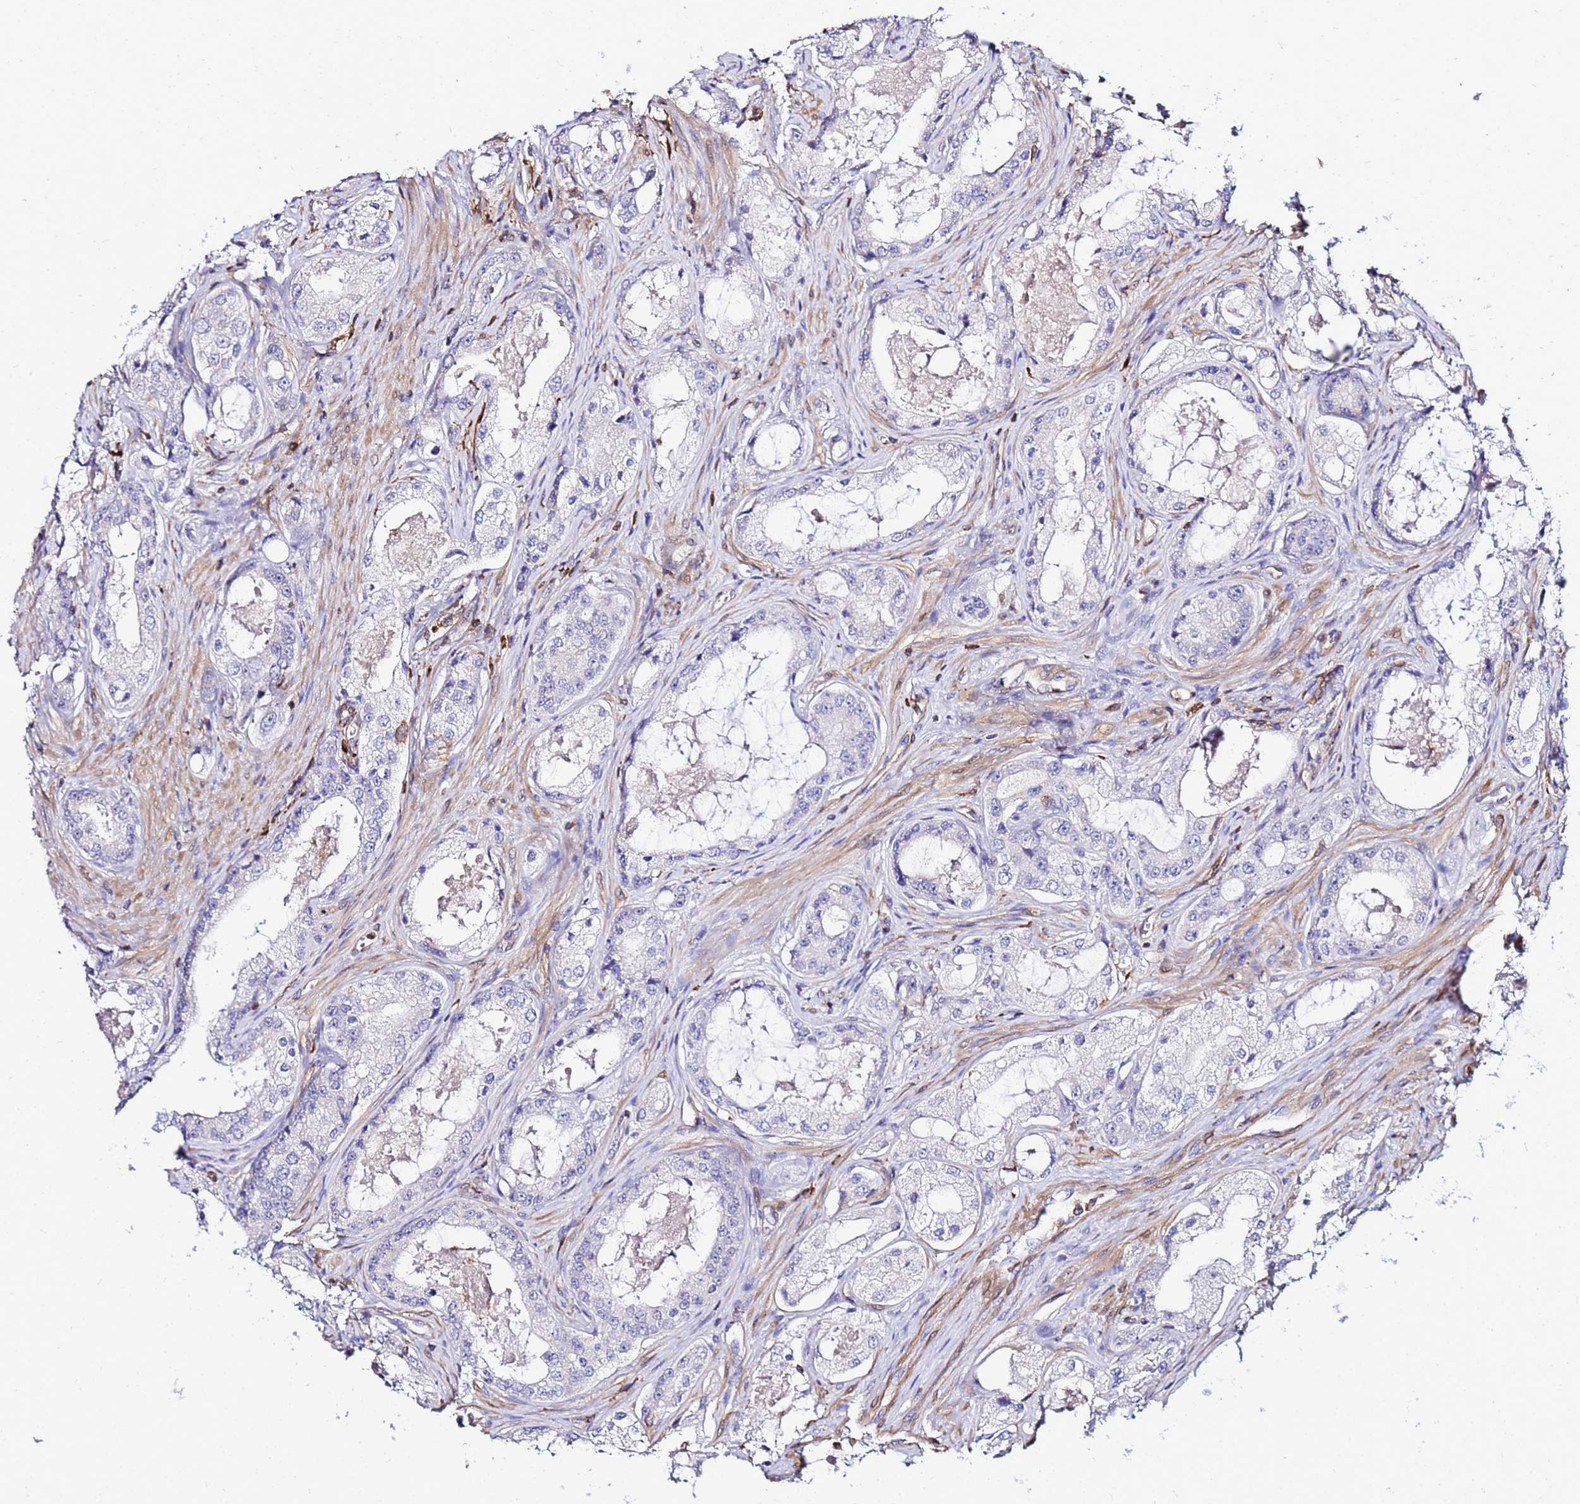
{"staining": {"intensity": "negative", "quantity": "none", "location": "none"}, "tissue": "prostate cancer", "cell_type": "Tumor cells", "image_type": "cancer", "snomed": [{"axis": "morphology", "description": "Adenocarcinoma, Low grade"}, {"axis": "topography", "description": "Prostate"}], "caption": "Tumor cells are negative for protein expression in human prostate cancer.", "gene": "DBNDD2", "patient": {"sex": "male", "age": 68}}